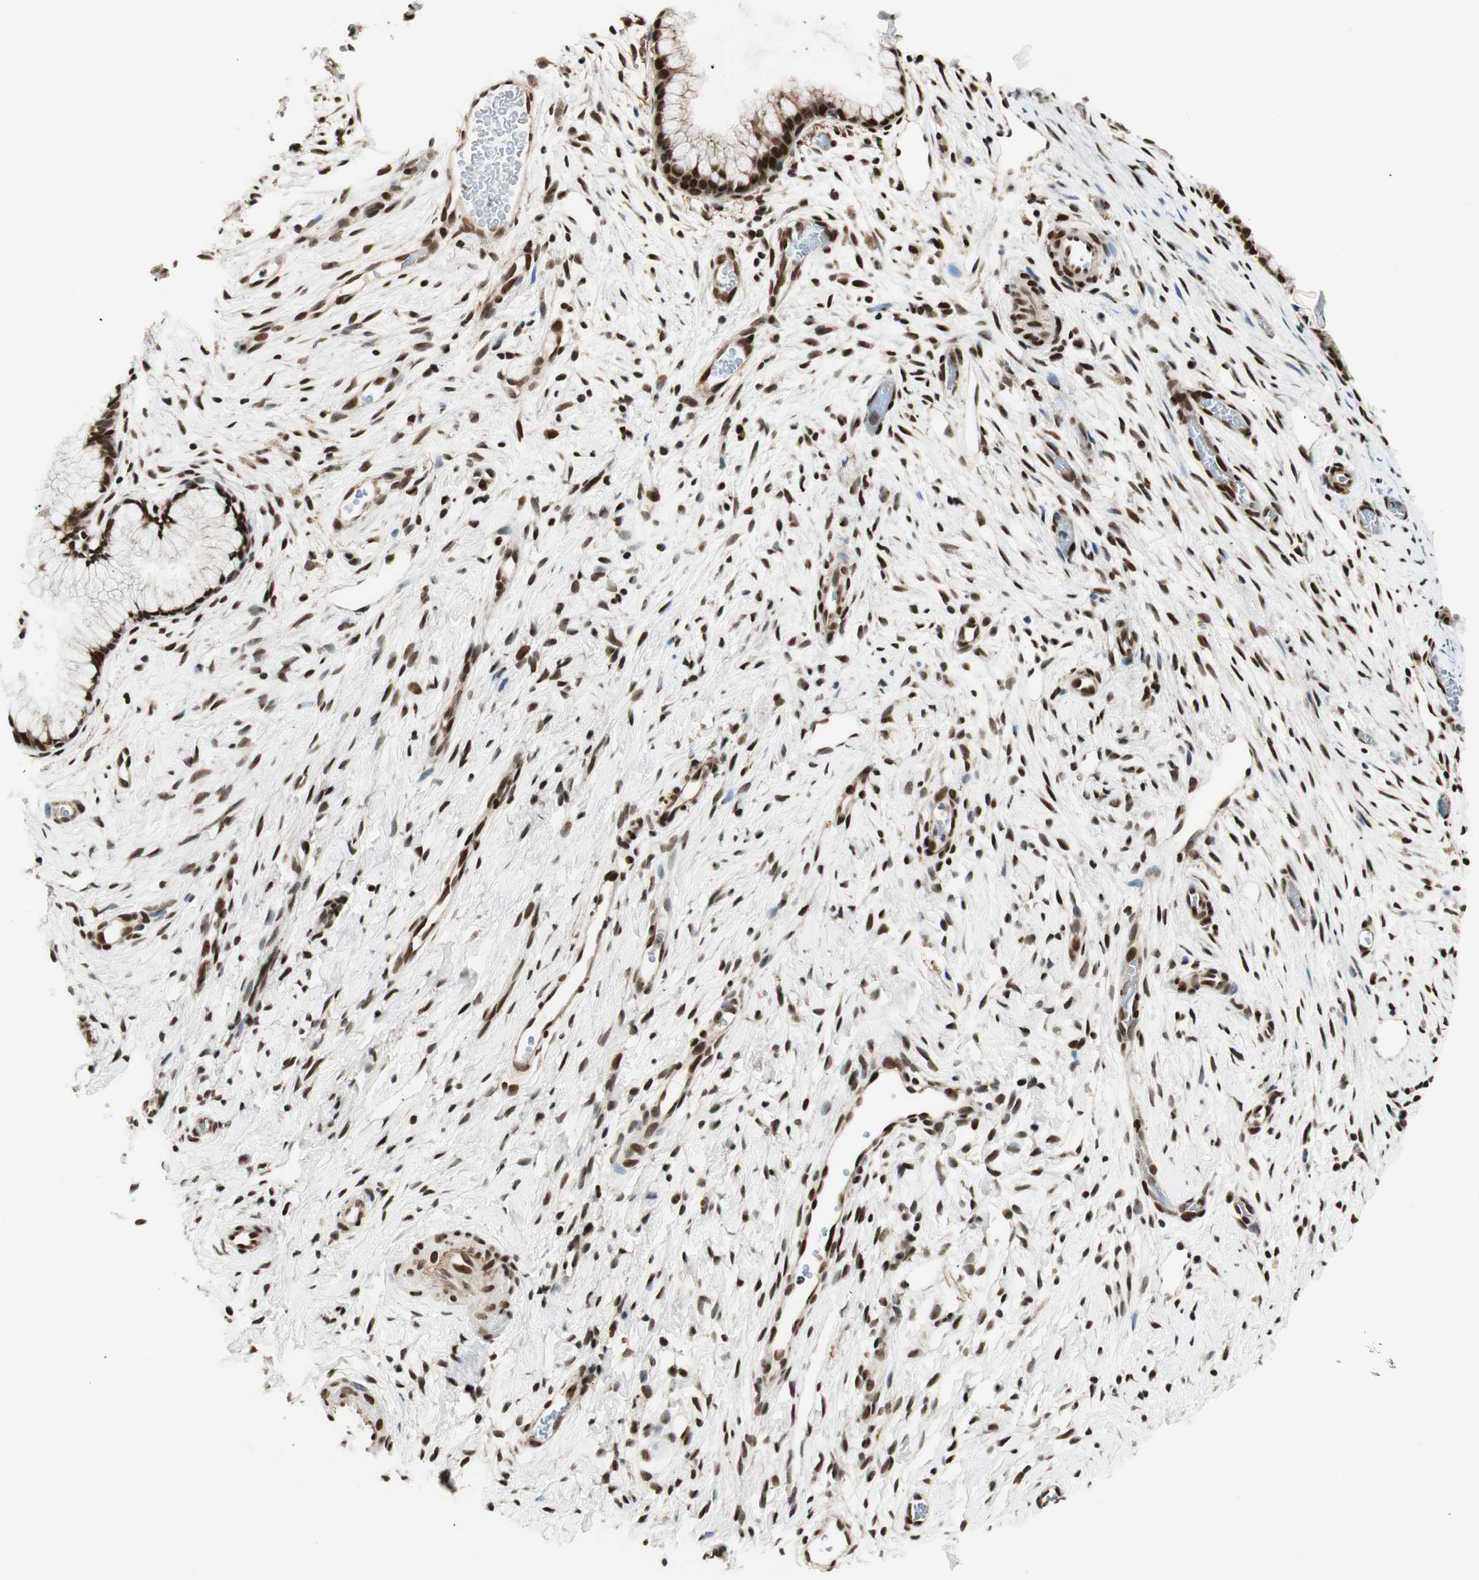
{"staining": {"intensity": "strong", "quantity": ">75%", "location": "cytoplasmic/membranous,nuclear"}, "tissue": "cervix", "cell_type": "Glandular cells", "image_type": "normal", "snomed": [{"axis": "morphology", "description": "Normal tissue, NOS"}, {"axis": "topography", "description": "Cervix"}], "caption": "Immunohistochemical staining of unremarkable human cervix displays >75% levels of strong cytoplasmic/membranous,nuclear protein positivity in approximately >75% of glandular cells.", "gene": "RING1", "patient": {"sex": "female", "age": 65}}